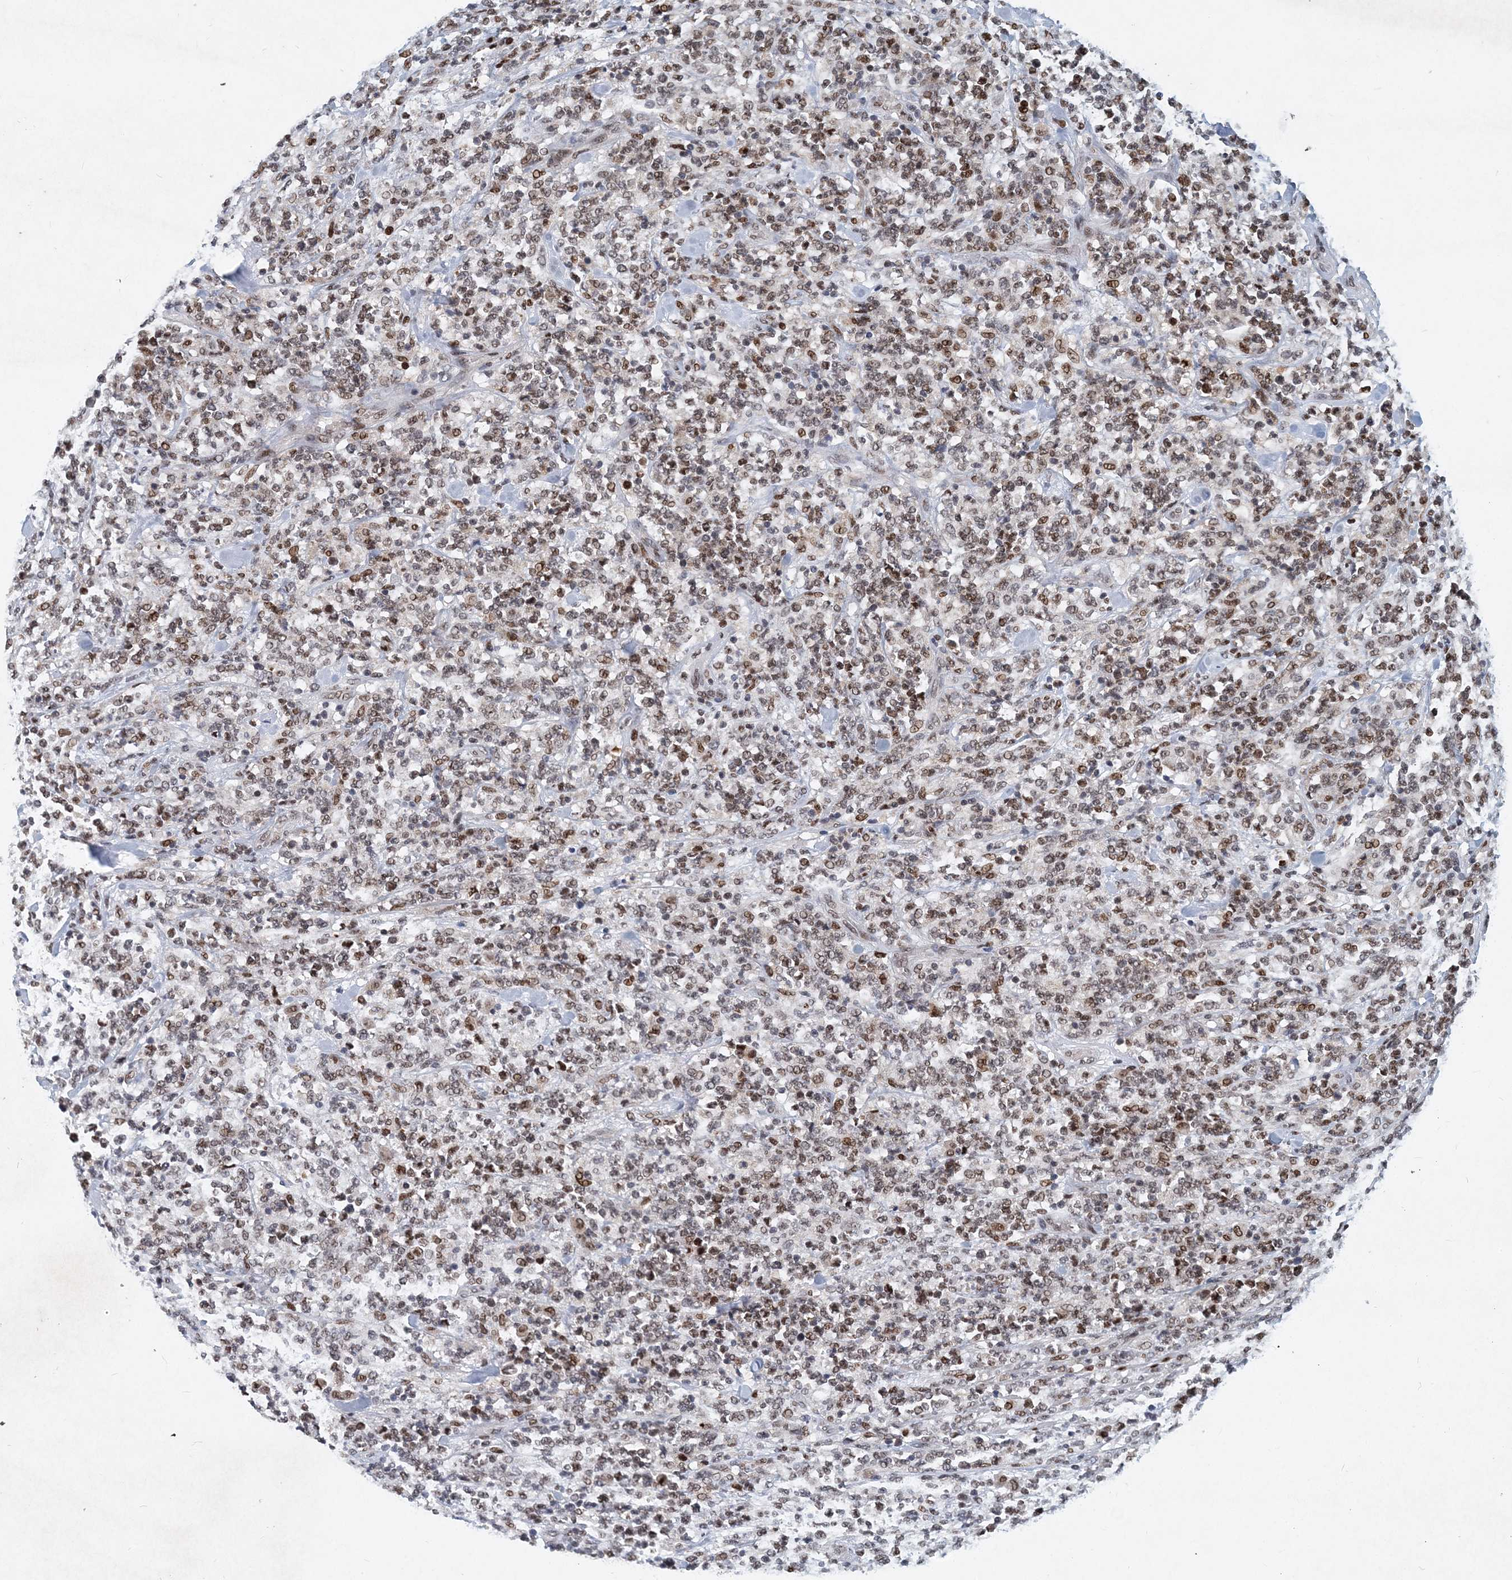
{"staining": {"intensity": "moderate", "quantity": "25%-75%", "location": "nuclear"}, "tissue": "lymphoma", "cell_type": "Tumor cells", "image_type": "cancer", "snomed": [{"axis": "morphology", "description": "Malignant lymphoma, non-Hodgkin's type, High grade"}, {"axis": "topography", "description": "Soft tissue"}], "caption": "High-grade malignant lymphoma, non-Hodgkin's type was stained to show a protein in brown. There is medium levels of moderate nuclear staining in about 25%-75% of tumor cells. The protein is shown in brown color, while the nuclei are stained blue.", "gene": "KPNA4", "patient": {"sex": "male", "age": 18}}